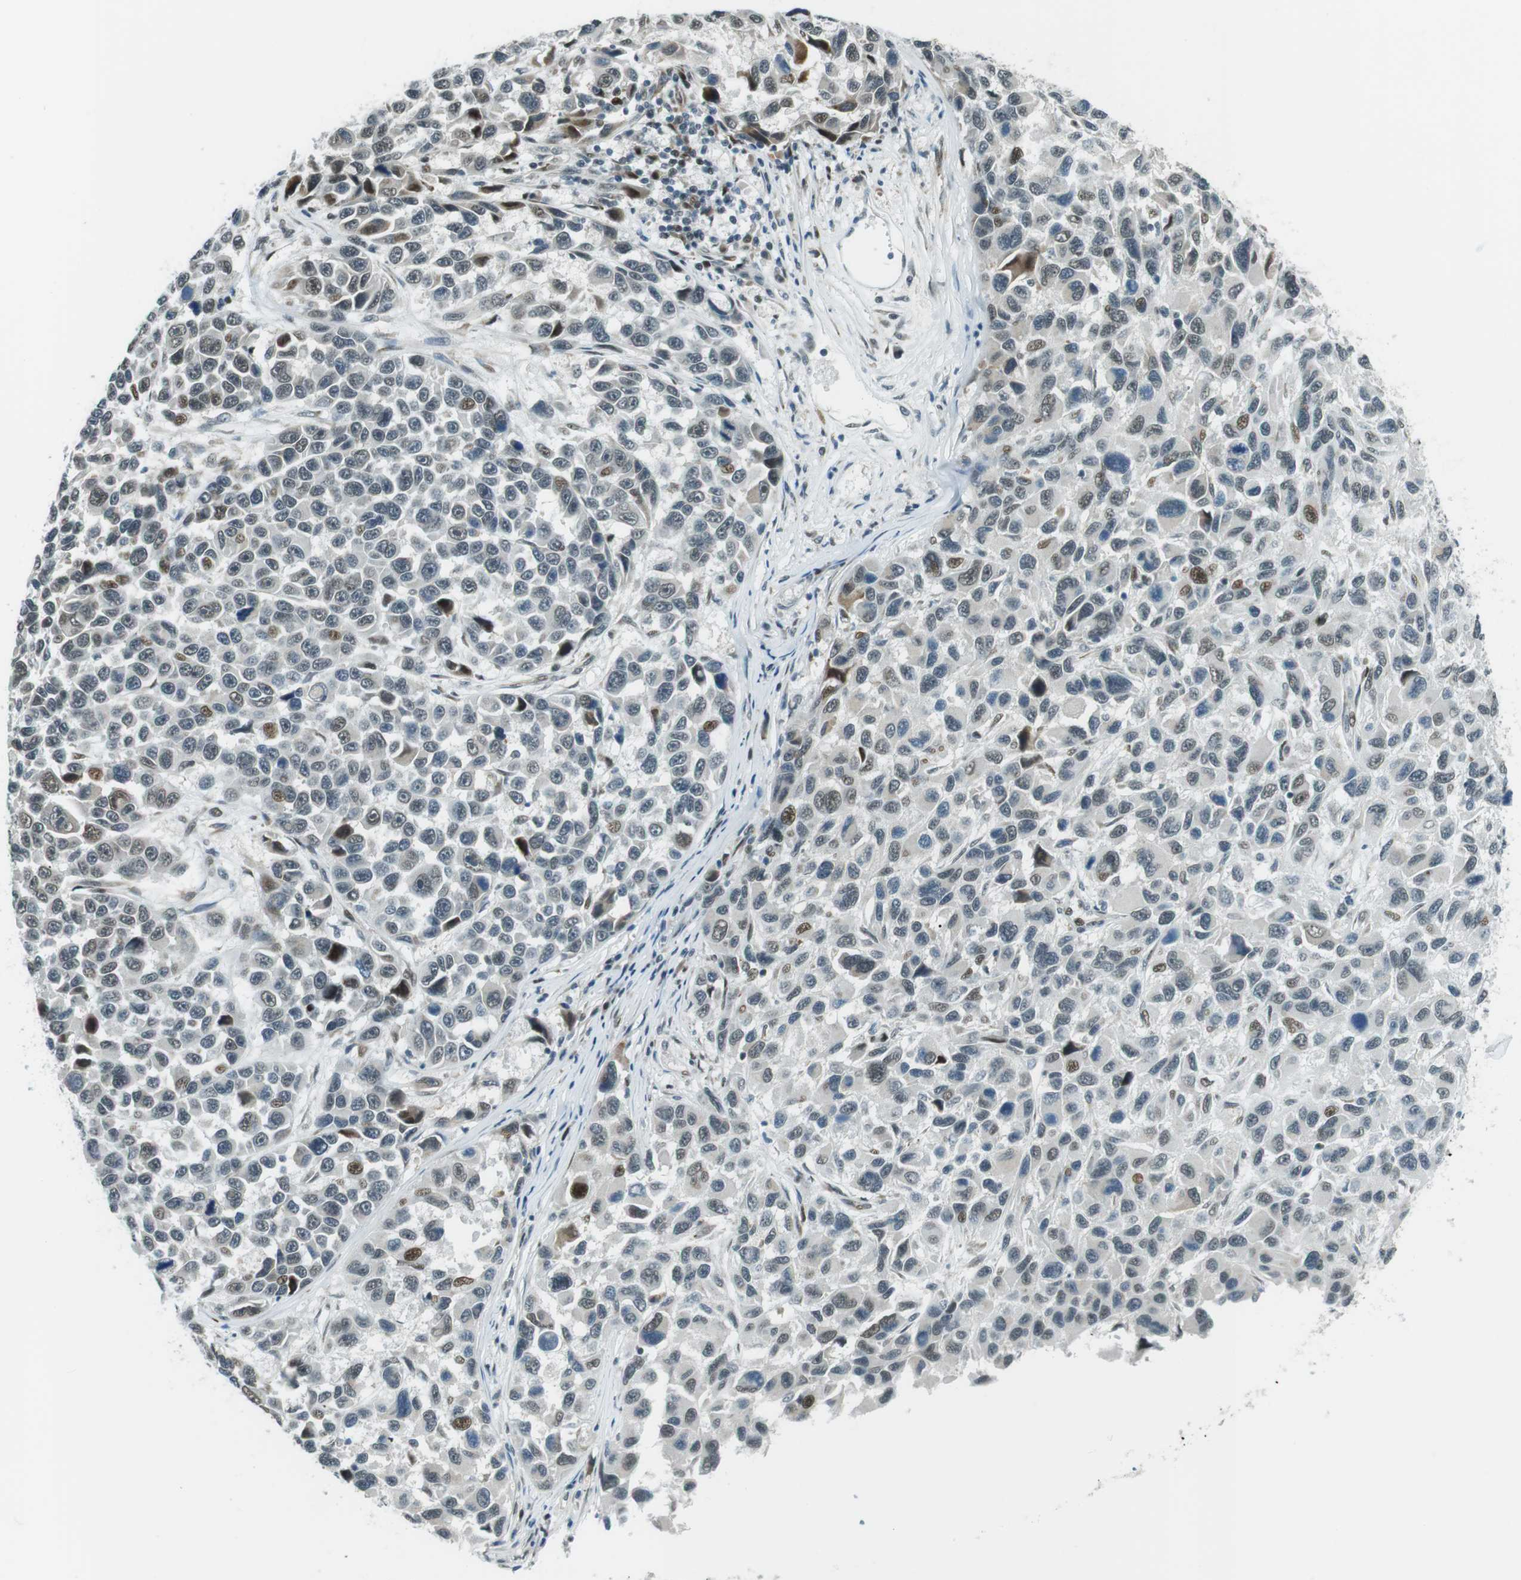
{"staining": {"intensity": "moderate", "quantity": "<25%", "location": "nuclear"}, "tissue": "melanoma", "cell_type": "Tumor cells", "image_type": "cancer", "snomed": [{"axis": "morphology", "description": "Malignant melanoma, NOS"}, {"axis": "topography", "description": "Skin"}], "caption": "This micrograph reveals malignant melanoma stained with immunohistochemistry to label a protein in brown. The nuclear of tumor cells show moderate positivity for the protein. Nuclei are counter-stained blue.", "gene": "PJA1", "patient": {"sex": "male", "age": 53}}